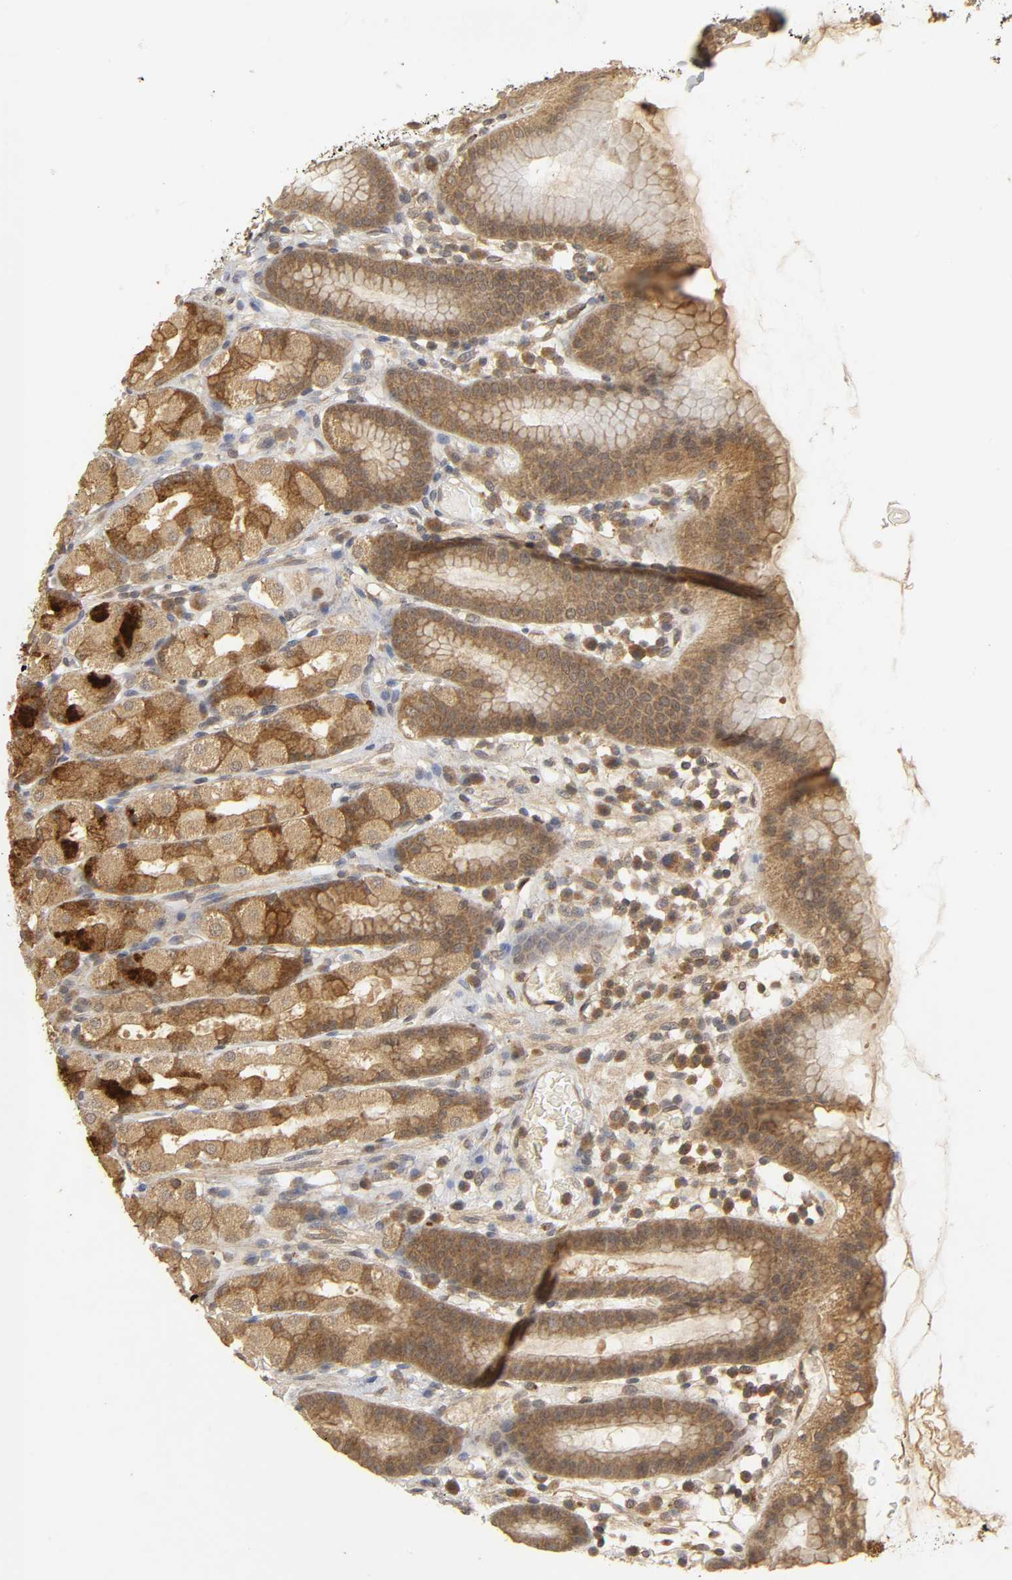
{"staining": {"intensity": "strong", "quantity": ">75%", "location": "cytoplasmic/membranous"}, "tissue": "stomach", "cell_type": "Glandular cells", "image_type": "normal", "snomed": [{"axis": "morphology", "description": "Normal tissue, NOS"}, {"axis": "topography", "description": "Stomach, upper"}], "caption": "High-power microscopy captured an IHC histopathology image of normal stomach, revealing strong cytoplasmic/membranous positivity in about >75% of glandular cells.", "gene": "TRAF6", "patient": {"sex": "male", "age": 68}}